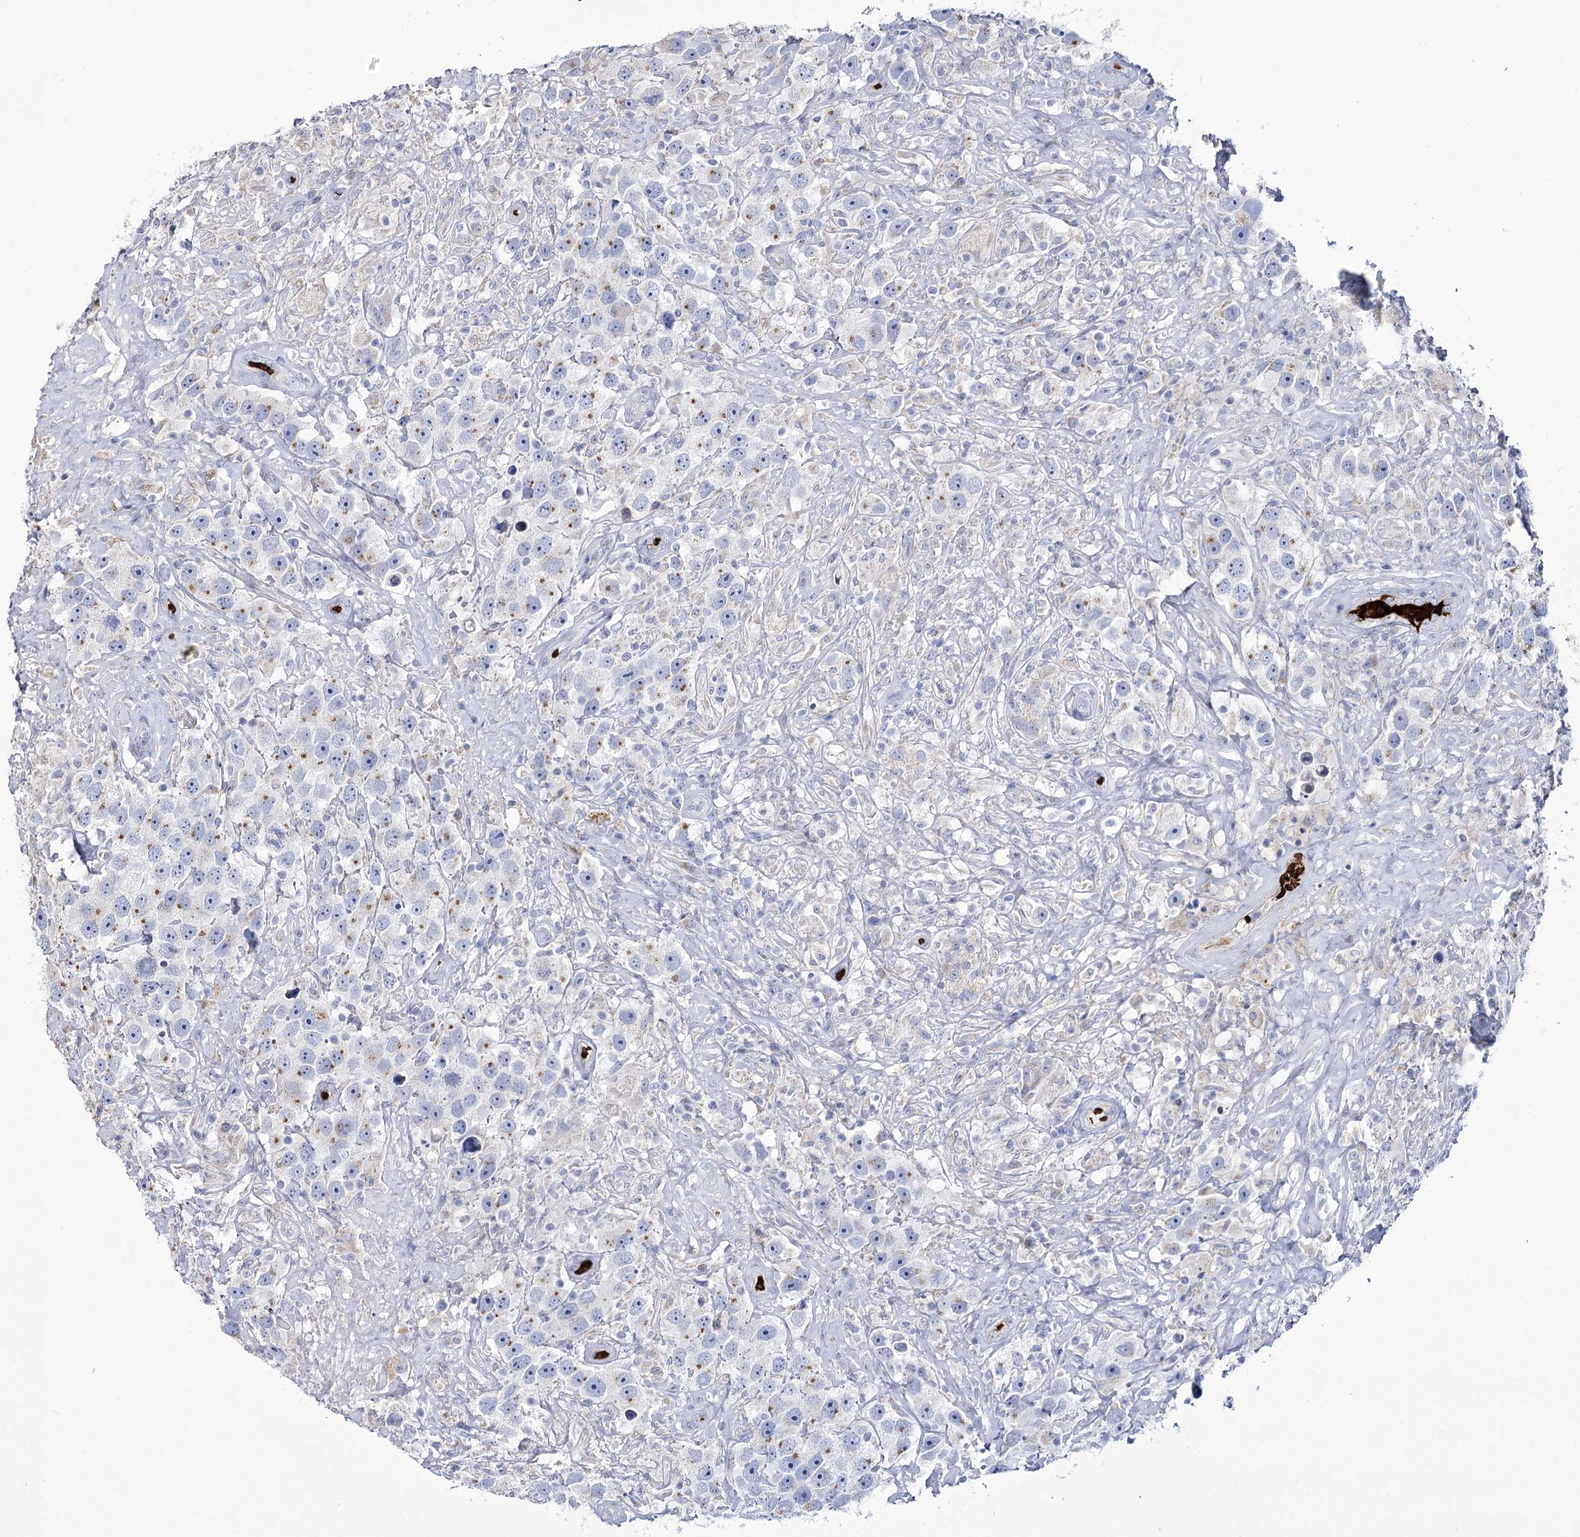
{"staining": {"intensity": "moderate", "quantity": "25%-75%", "location": "cytoplasmic/membranous"}, "tissue": "testis cancer", "cell_type": "Tumor cells", "image_type": "cancer", "snomed": [{"axis": "morphology", "description": "Seminoma, NOS"}, {"axis": "topography", "description": "Testis"}], "caption": "Immunohistochemistry (DAB) staining of testis seminoma displays moderate cytoplasmic/membranous protein expression in about 25%-75% of tumor cells.", "gene": "GBF1", "patient": {"sex": "male", "age": 49}}